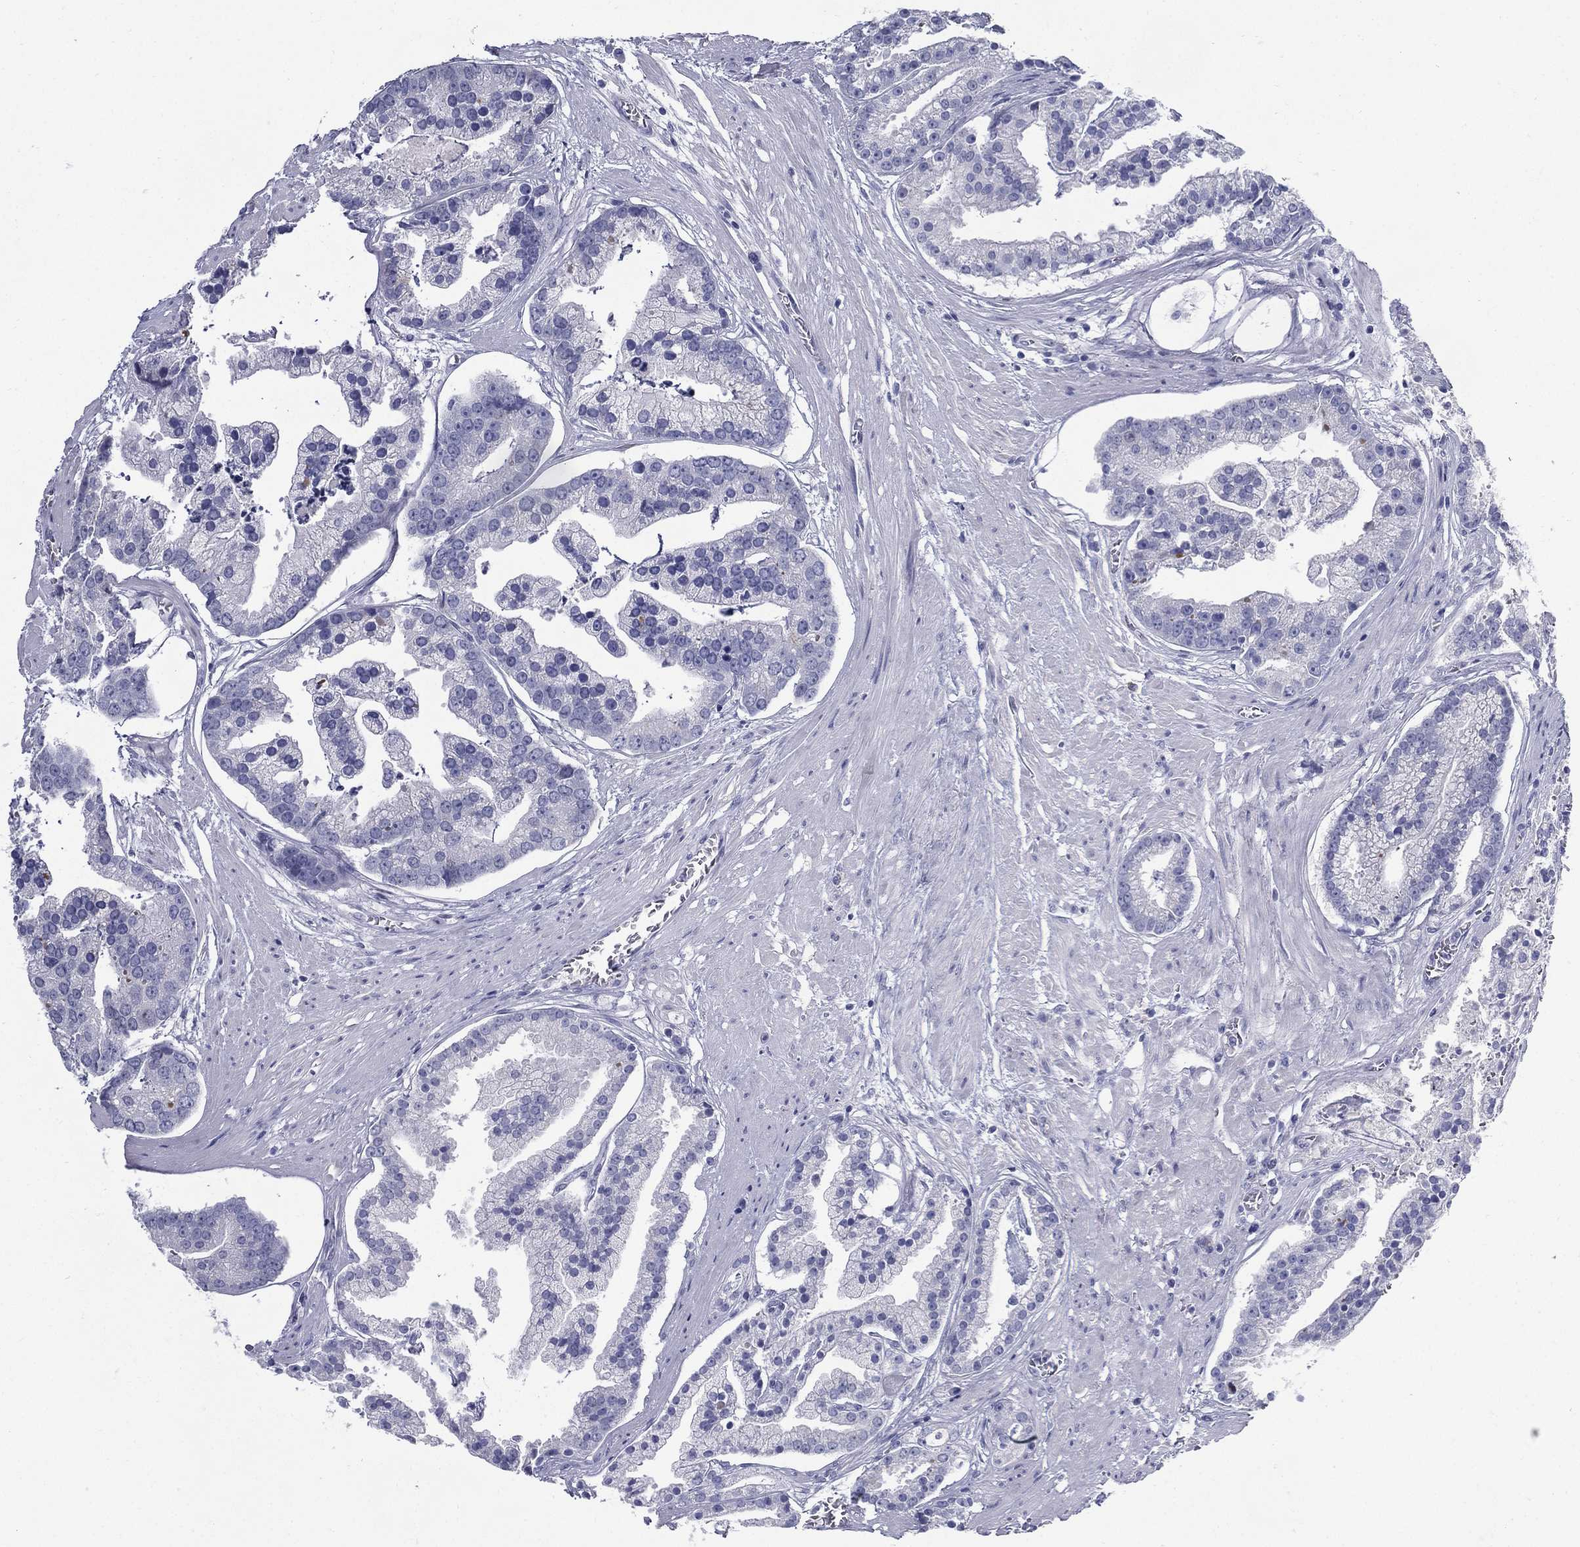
{"staining": {"intensity": "negative", "quantity": "none", "location": "none"}, "tissue": "prostate cancer", "cell_type": "Tumor cells", "image_type": "cancer", "snomed": [{"axis": "morphology", "description": "Adenocarcinoma, NOS"}, {"axis": "topography", "description": "Prostate and seminal vesicle, NOS"}, {"axis": "topography", "description": "Prostate"}], "caption": "High magnification brightfield microscopy of adenocarcinoma (prostate) stained with DAB (3,3'-diaminobenzidine) (brown) and counterstained with hematoxylin (blue): tumor cells show no significant expression. (Stains: DAB immunohistochemistry (IHC) with hematoxylin counter stain, Microscopy: brightfield microscopy at high magnification).", "gene": "KIF2C", "patient": {"sex": "male", "age": 44}}